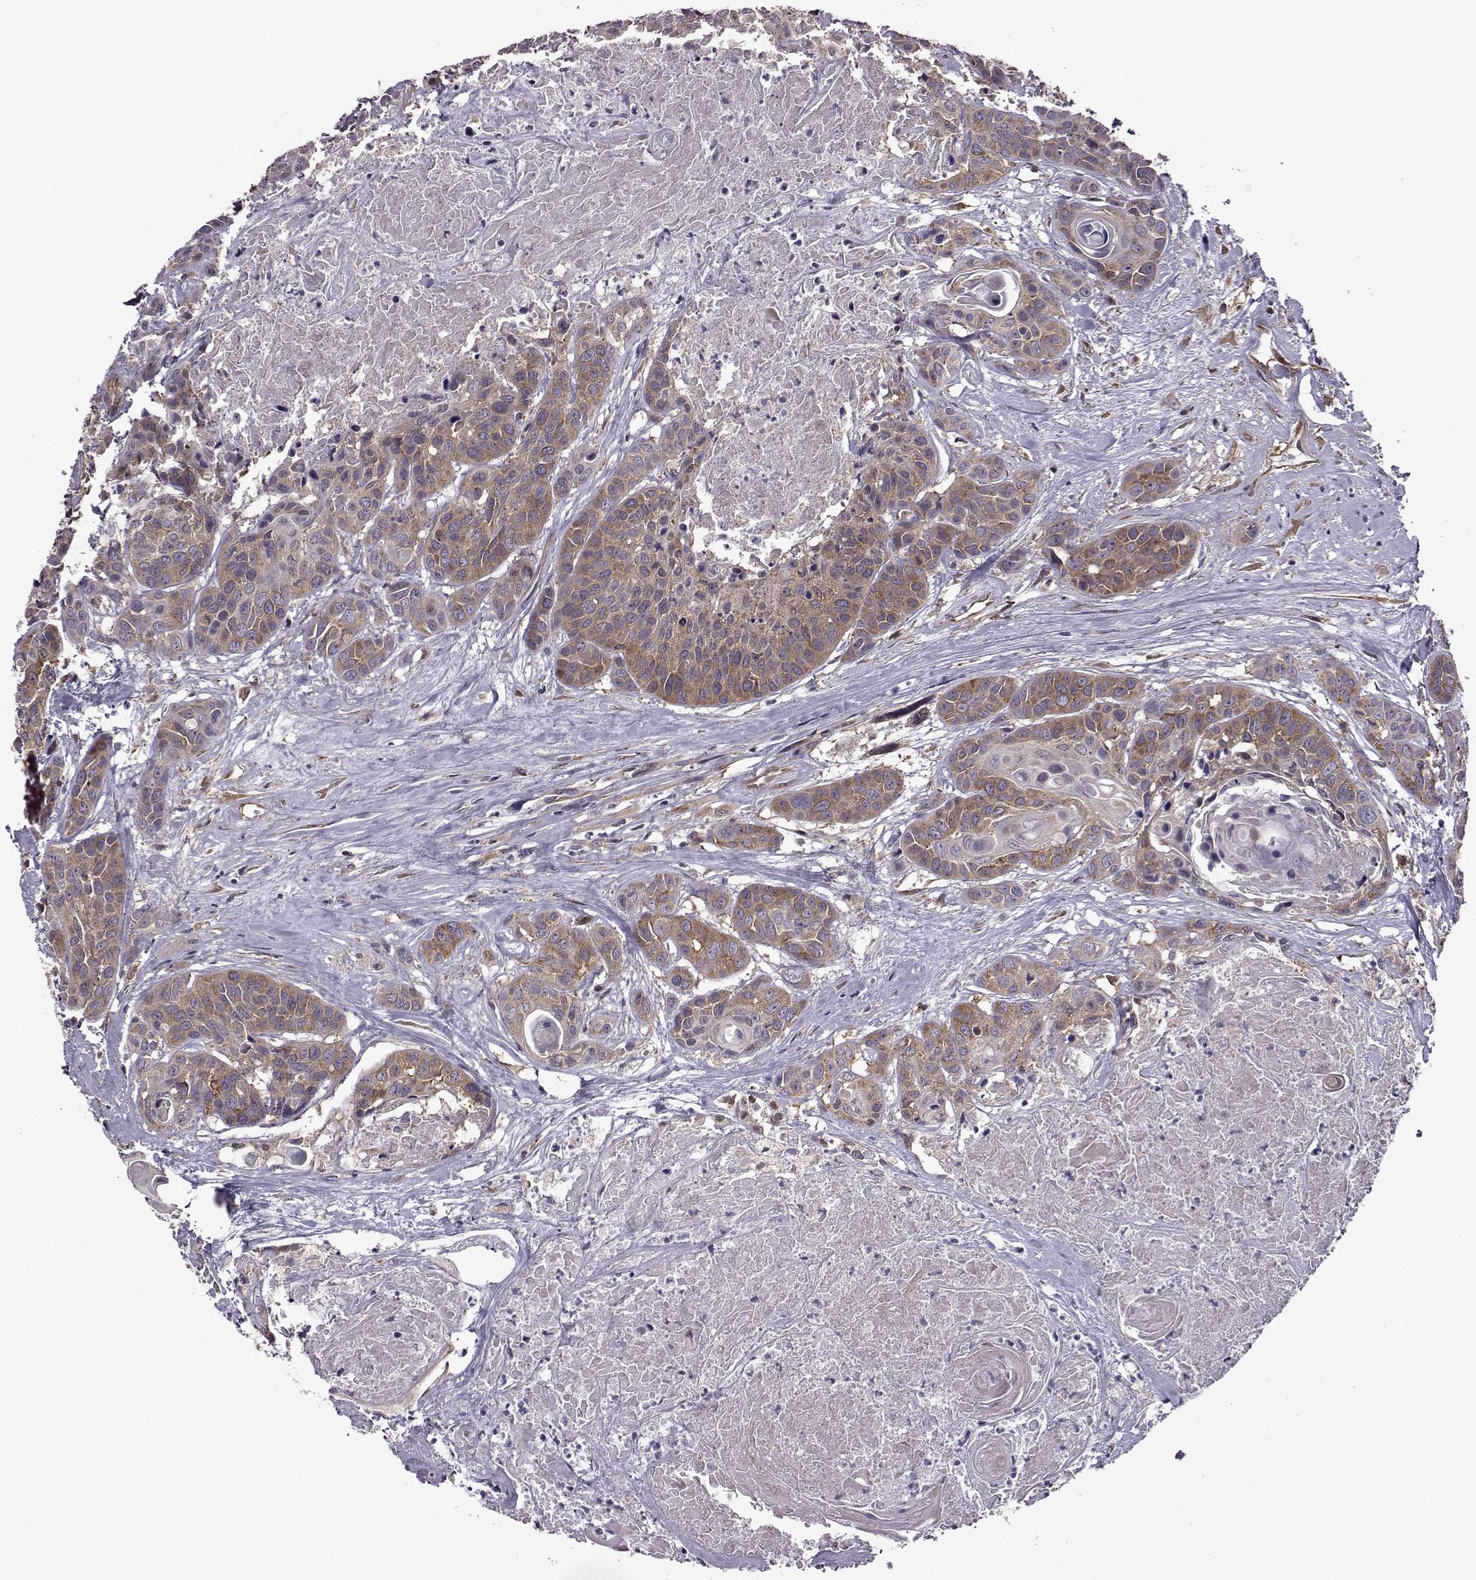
{"staining": {"intensity": "moderate", "quantity": ">75%", "location": "cytoplasmic/membranous"}, "tissue": "head and neck cancer", "cell_type": "Tumor cells", "image_type": "cancer", "snomed": [{"axis": "morphology", "description": "Squamous cell carcinoma, NOS"}, {"axis": "topography", "description": "Oral tissue"}, {"axis": "topography", "description": "Head-Neck"}], "caption": "IHC staining of head and neck squamous cell carcinoma, which shows medium levels of moderate cytoplasmic/membranous staining in about >75% of tumor cells indicating moderate cytoplasmic/membranous protein positivity. The staining was performed using DAB (brown) for protein detection and nuclei were counterstained in hematoxylin (blue).", "gene": "URI1", "patient": {"sex": "male", "age": 56}}